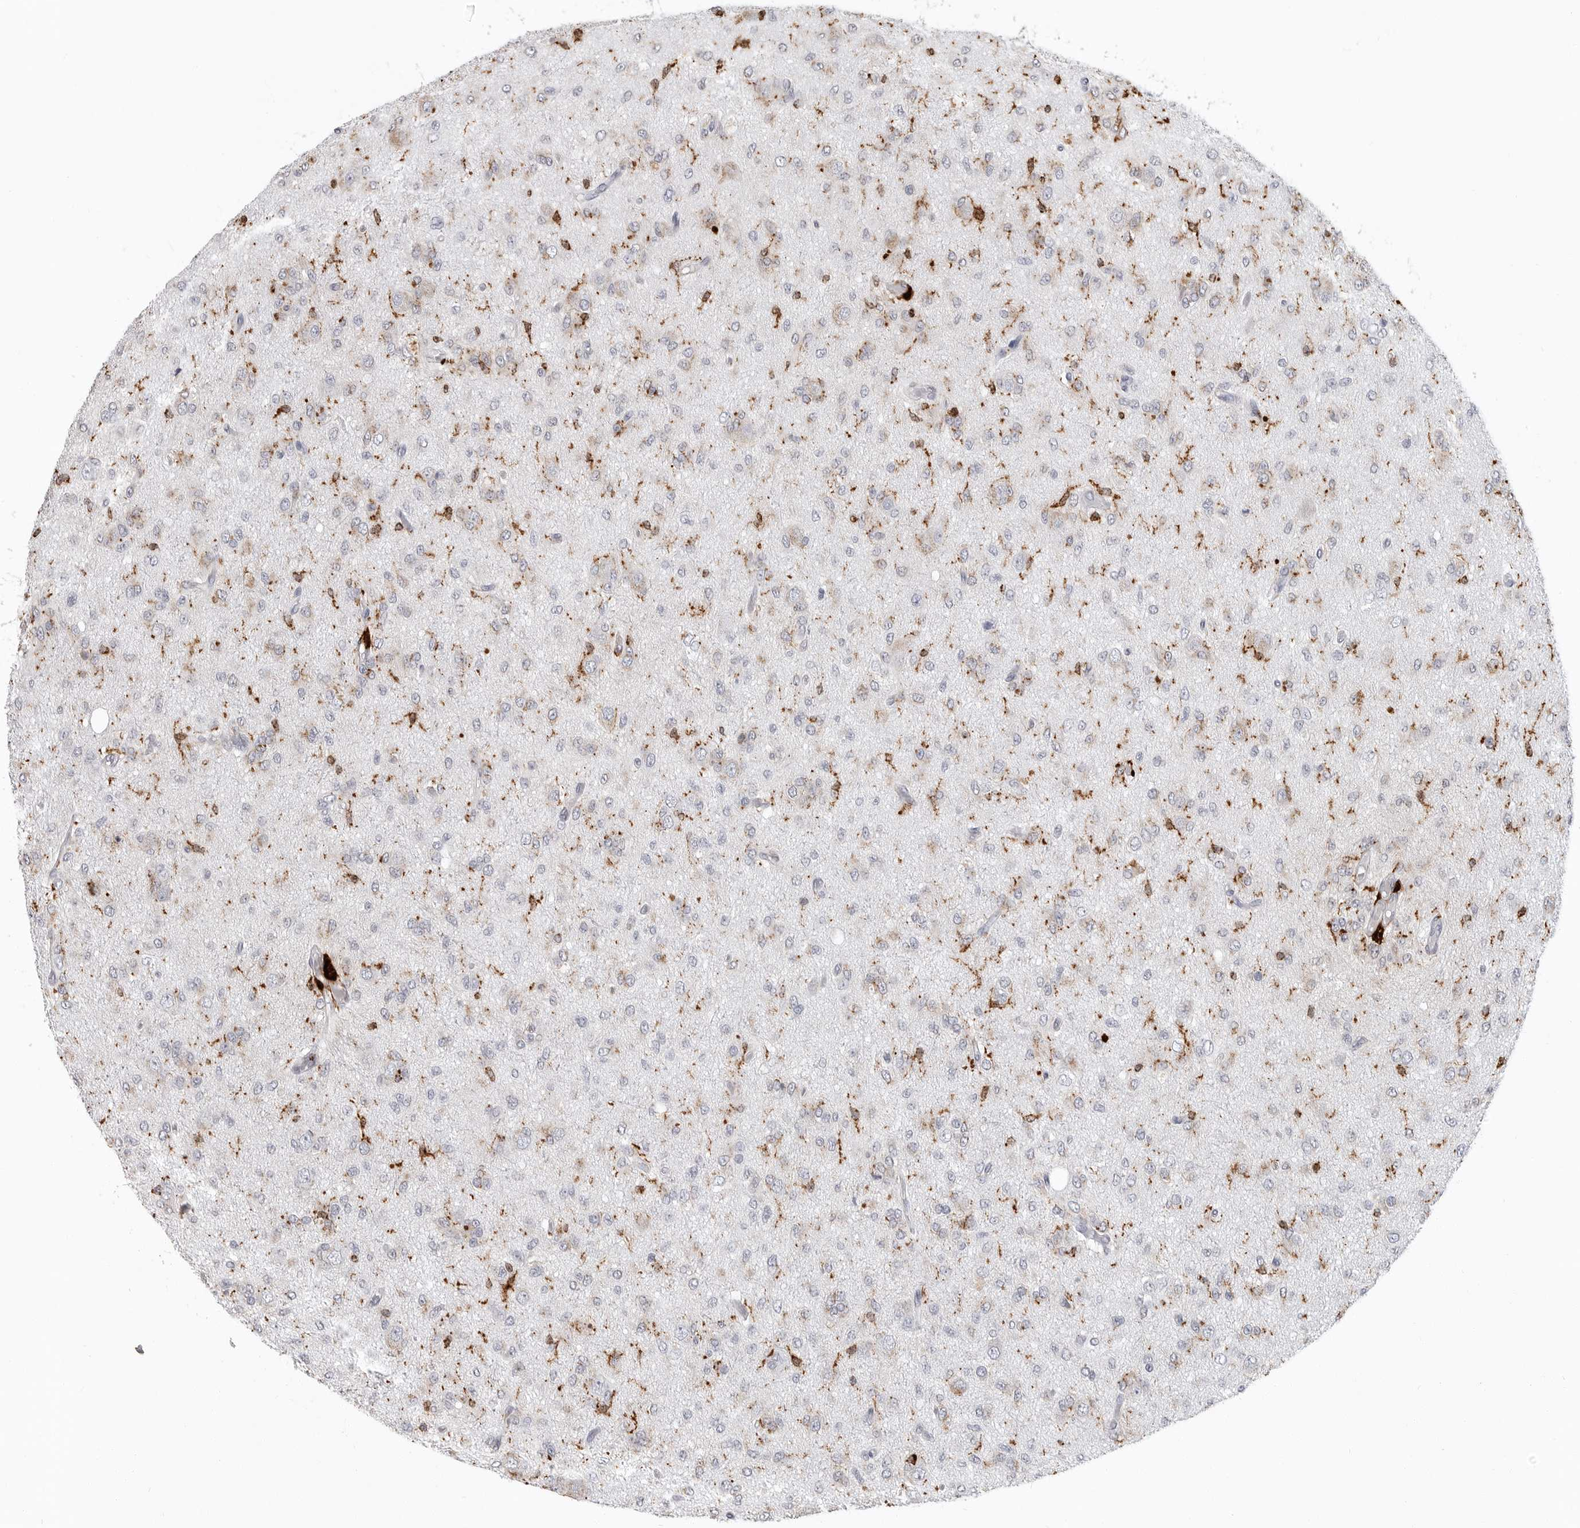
{"staining": {"intensity": "negative", "quantity": "none", "location": "none"}, "tissue": "glioma", "cell_type": "Tumor cells", "image_type": "cancer", "snomed": [{"axis": "morphology", "description": "Glioma, malignant, High grade"}, {"axis": "topography", "description": "Brain"}], "caption": "This image is of malignant glioma (high-grade) stained with immunohistochemistry to label a protein in brown with the nuclei are counter-stained blue. There is no staining in tumor cells.", "gene": "IFI30", "patient": {"sex": "female", "age": 59}}